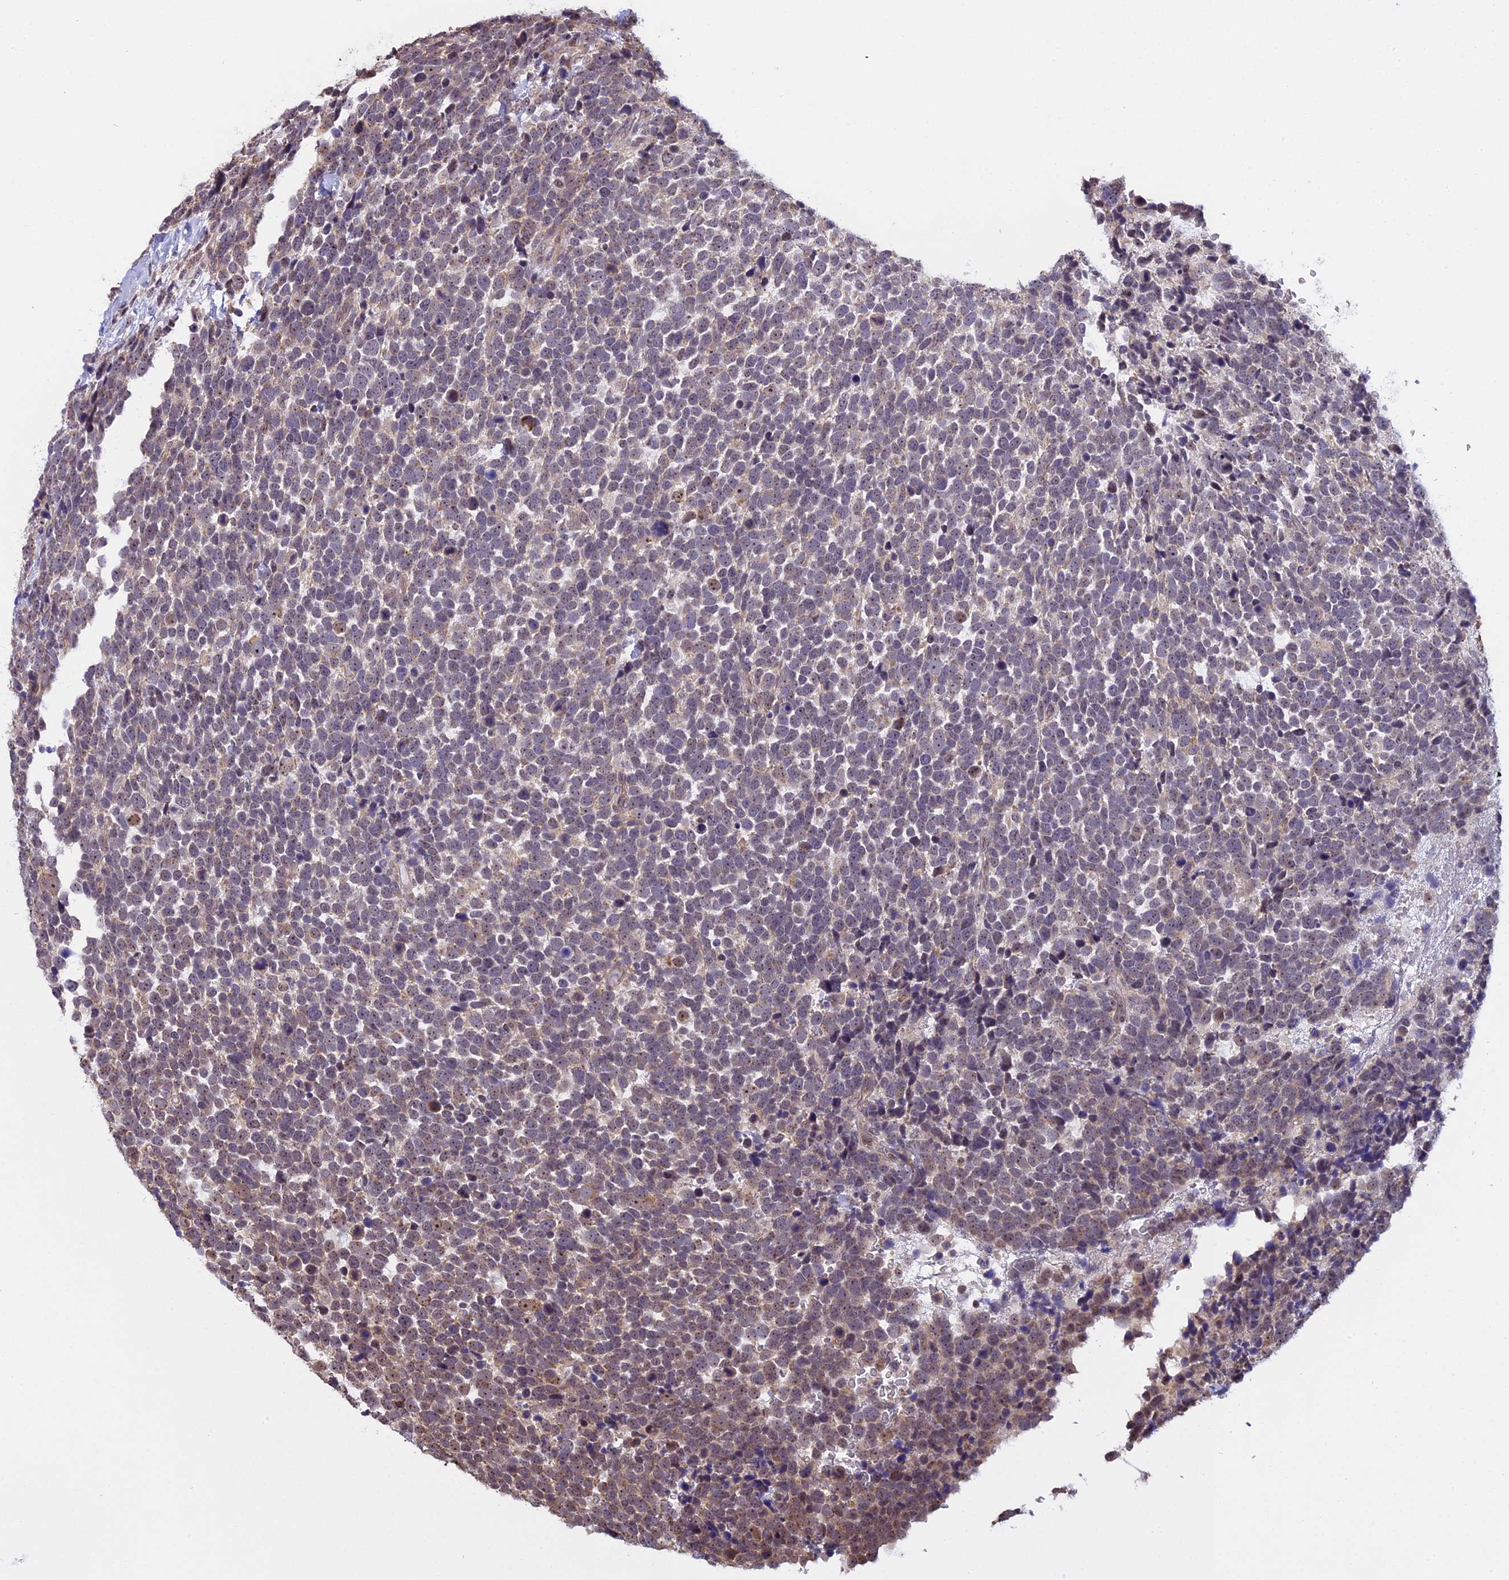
{"staining": {"intensity": "weak", "quantity": "25%-75%", "location": "cytoplasmic/membranous,nuclear"}, "tissue": "urothelial cancer", "cell_type": "Tumor cells", "image_type": "cancer", "snomed": [{"axis": "morphology", "description": "Urothelial carcinoma, High grade"}, {"axis": "topography", "description": "Urinary bladder"}], "caption": "Human urothelial cancer stained with a brown dye shows weak cytoplasmic/membranous and nuclear positive expression in approximately 25%-75% of tumor cells.", "gene": "MGA", "patient": {"sex": "female", "age": 82}}